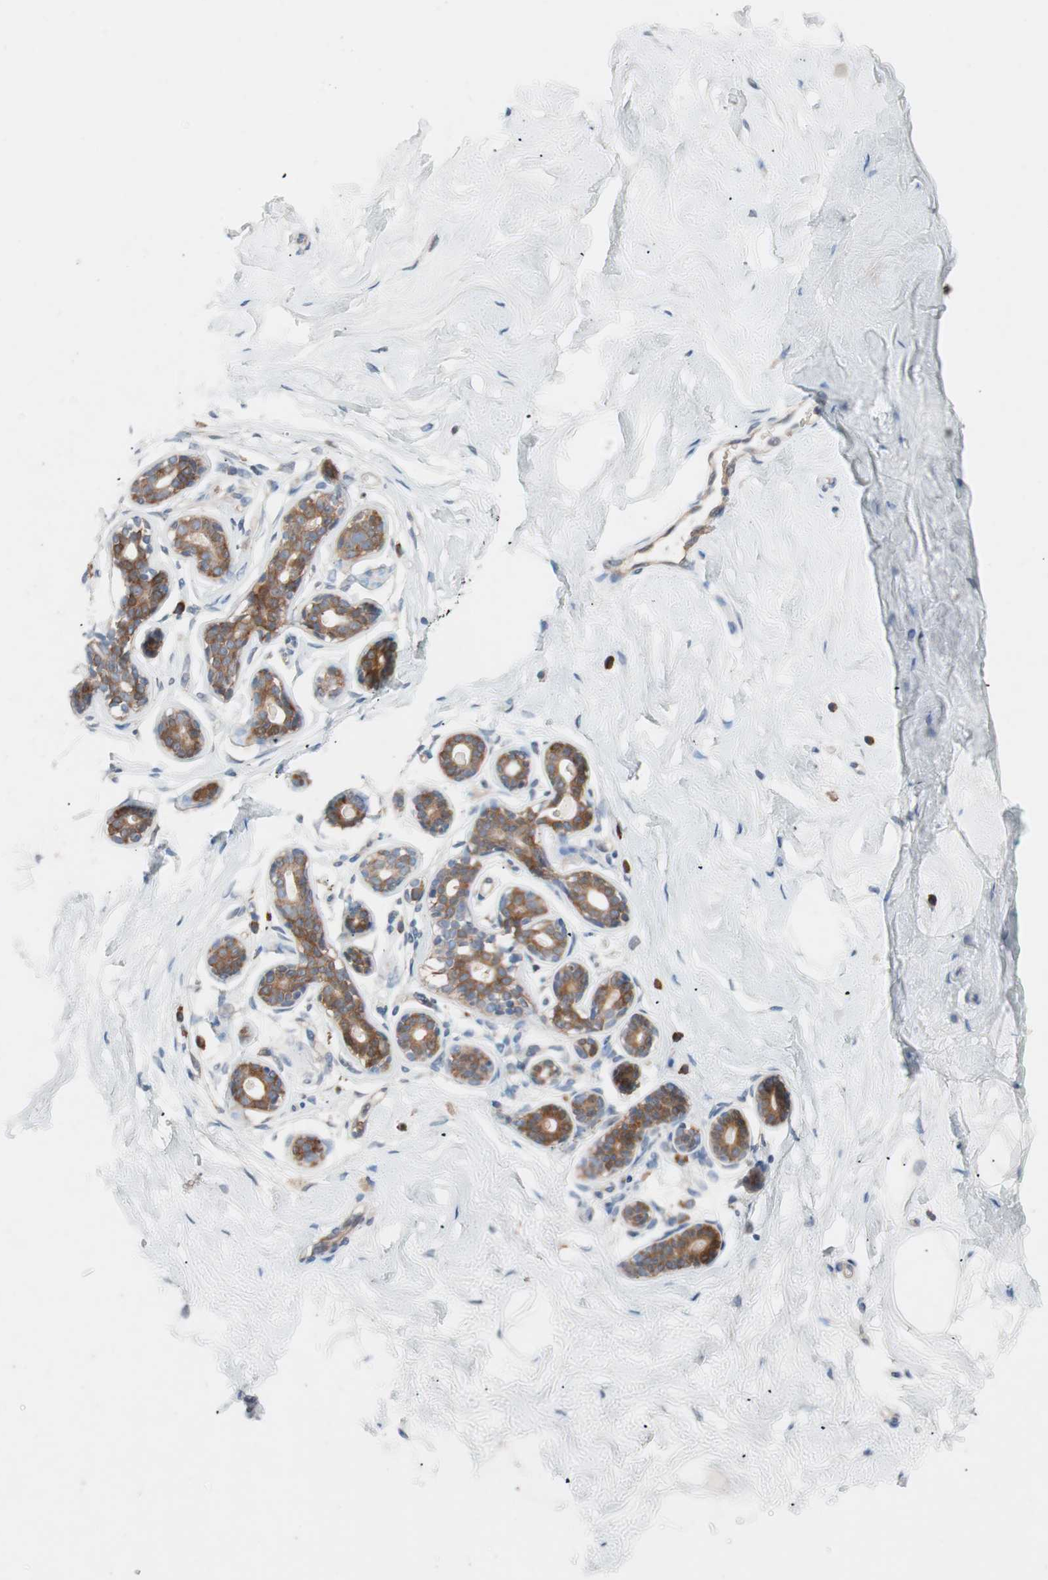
{"staining": {"intensity": "weak", "quantity": "<25%", "location": "cytoplasmic/membranous"}, "tissue": "breast", "cell_type": "Adipocytes", "image_type": "normal", "snomed": [{"axis": "morphology", "description": "Normal tissue, NOS"}, {"axis": "topography", "description": "Breast"}], "caption": "This is an immunohistochemistry (IHC) micrograph of benign human breast. There is no expression in adipocytes.", "gene": "FAAH", "patient": {"sex": "female", "age": 23}}